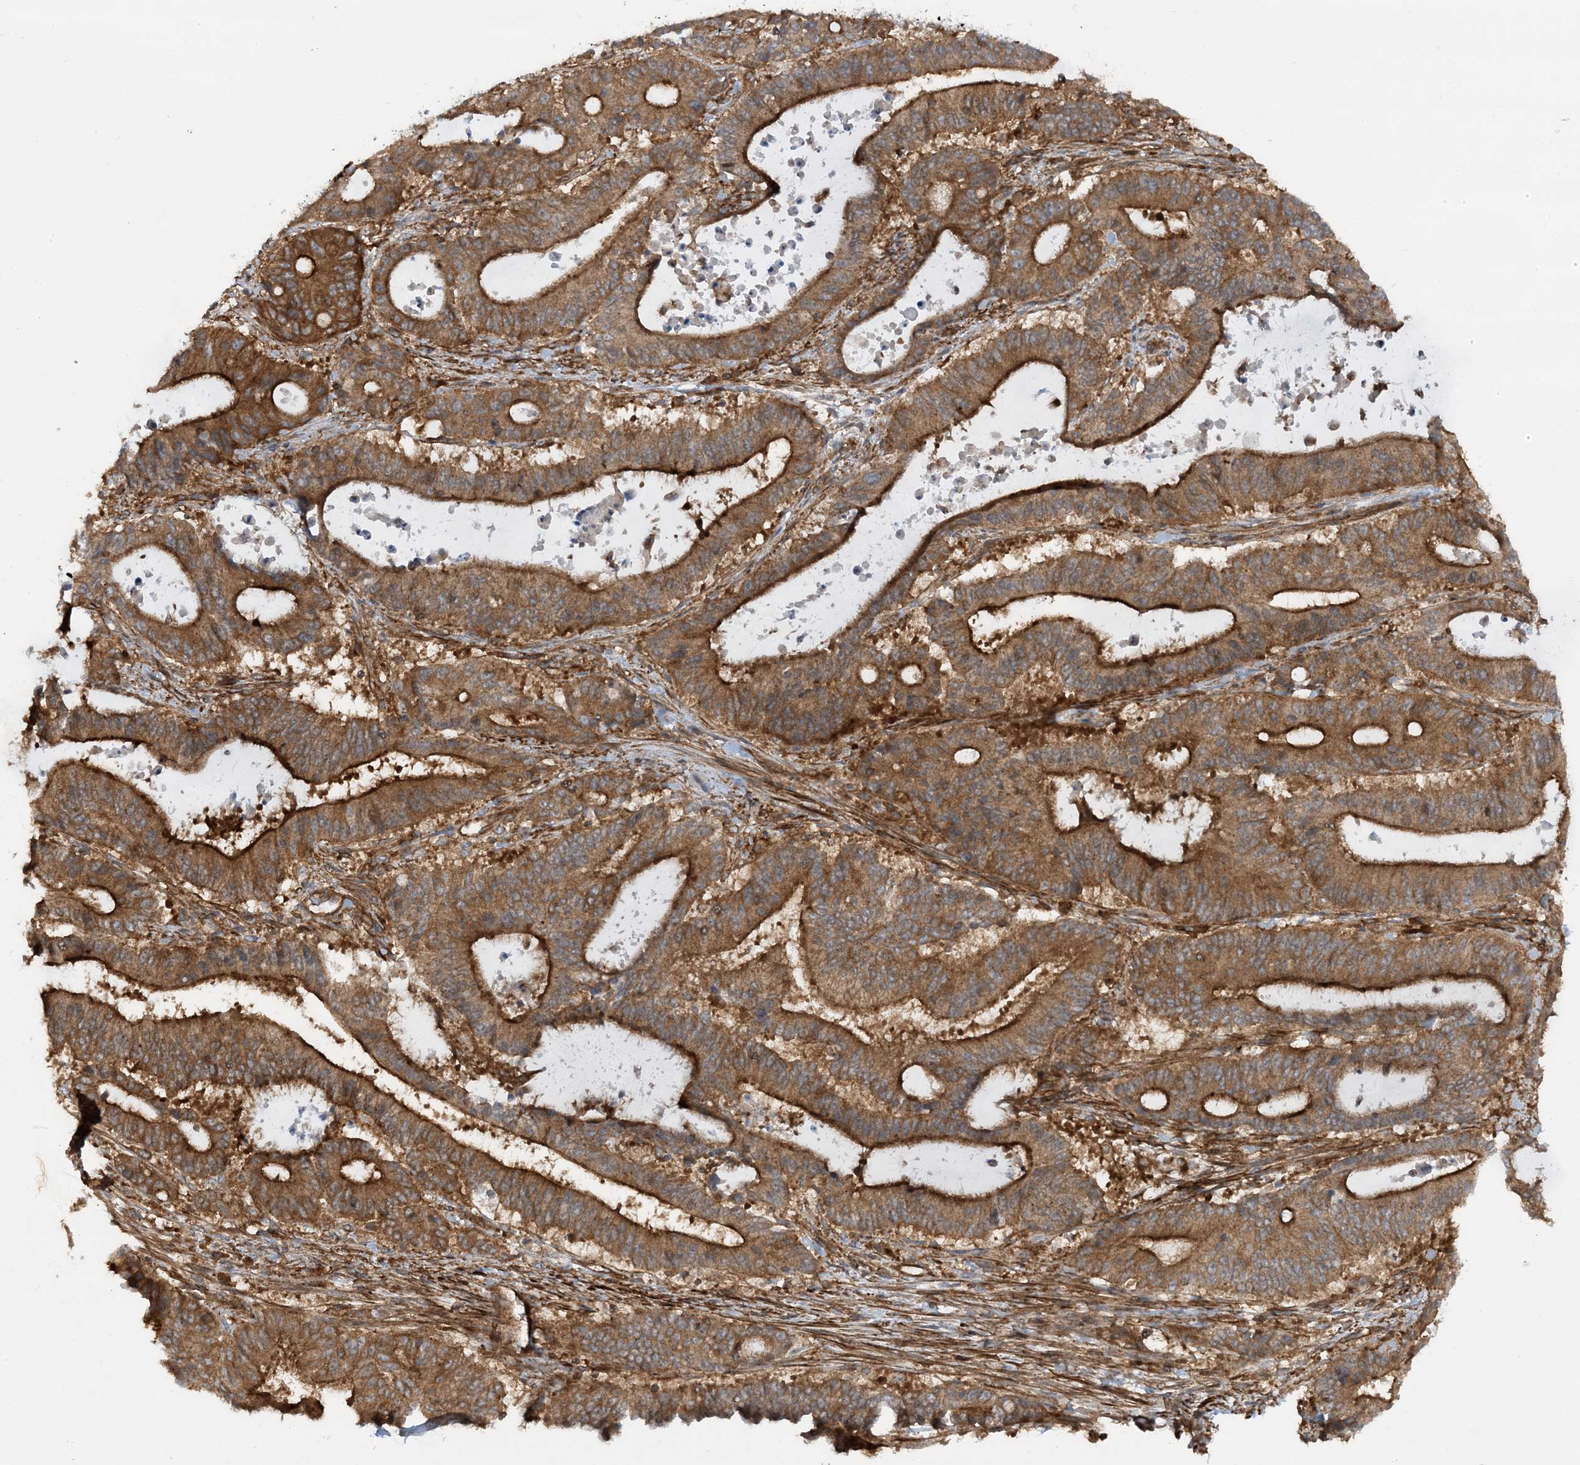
{"staining": {"intensity": "strong", "quantity": ">75%", "location": "cytoplasmic/membranous"}, "tissue": "liver cancer", "cell_type": "Tumor cells", "image_type": "cancer", "snomed": [{"axis": "morphology", "description": "Normal tissue, NOS"}, {"axis": "morphology", "description": "Cholangiocarcinoma"}, {"axis": "topography", "description": "Liver"}, {"axis": "topography", "description": "Peripheral nerve tissue"}], "caption": "This image exhibits immunohistochemistry (IHC) staining of human liver cancer (cholangiocarcinoma), with high strong cytoplasmic/membranous staining in approximately >75% of tumor cells.", "gene": "STAM2", "patient": {"sex": "female", "age": 73}}